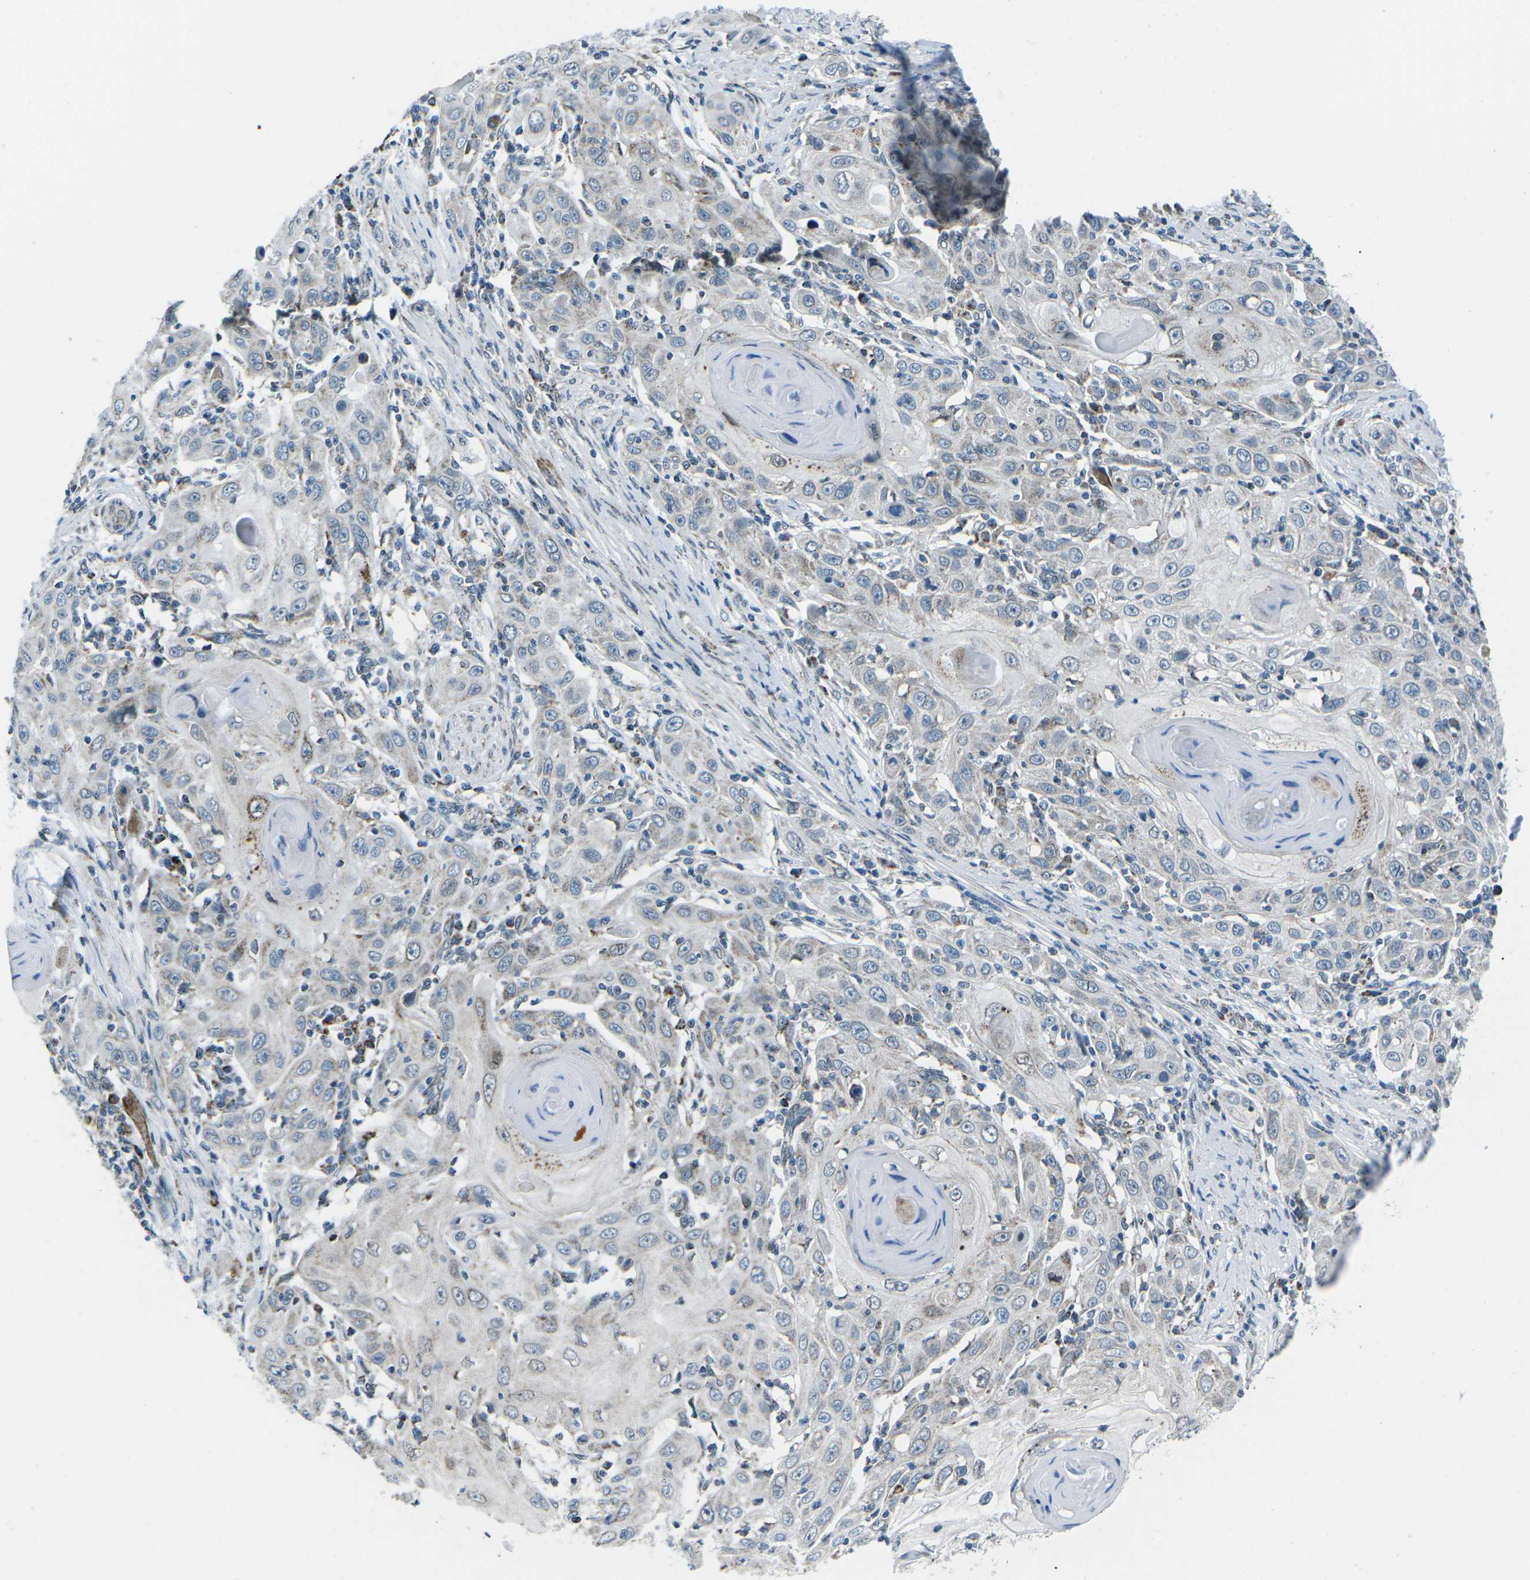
{"staining": {"intensity": "negative", "quantity": "none", "location": "none"}, "tissue": "skin cancer", "cell_type": "Tumor cells", "image_type": "cancer", "snomed": [{"axis": "morphology", "description": "Squamous cell carcinoma, NOS"}, {"axis": "topography", "description": "Skin"}], "caption": "A high-resolution micrograph shows immunohistochemistry (IHC) staining of squamous cell carcinoma (skin), which reveals no significant positivity in tumor cells. (DAB IHC, high magnification).", "gene": "RFESD", "patient": {"sex": "female", "age": 88}}